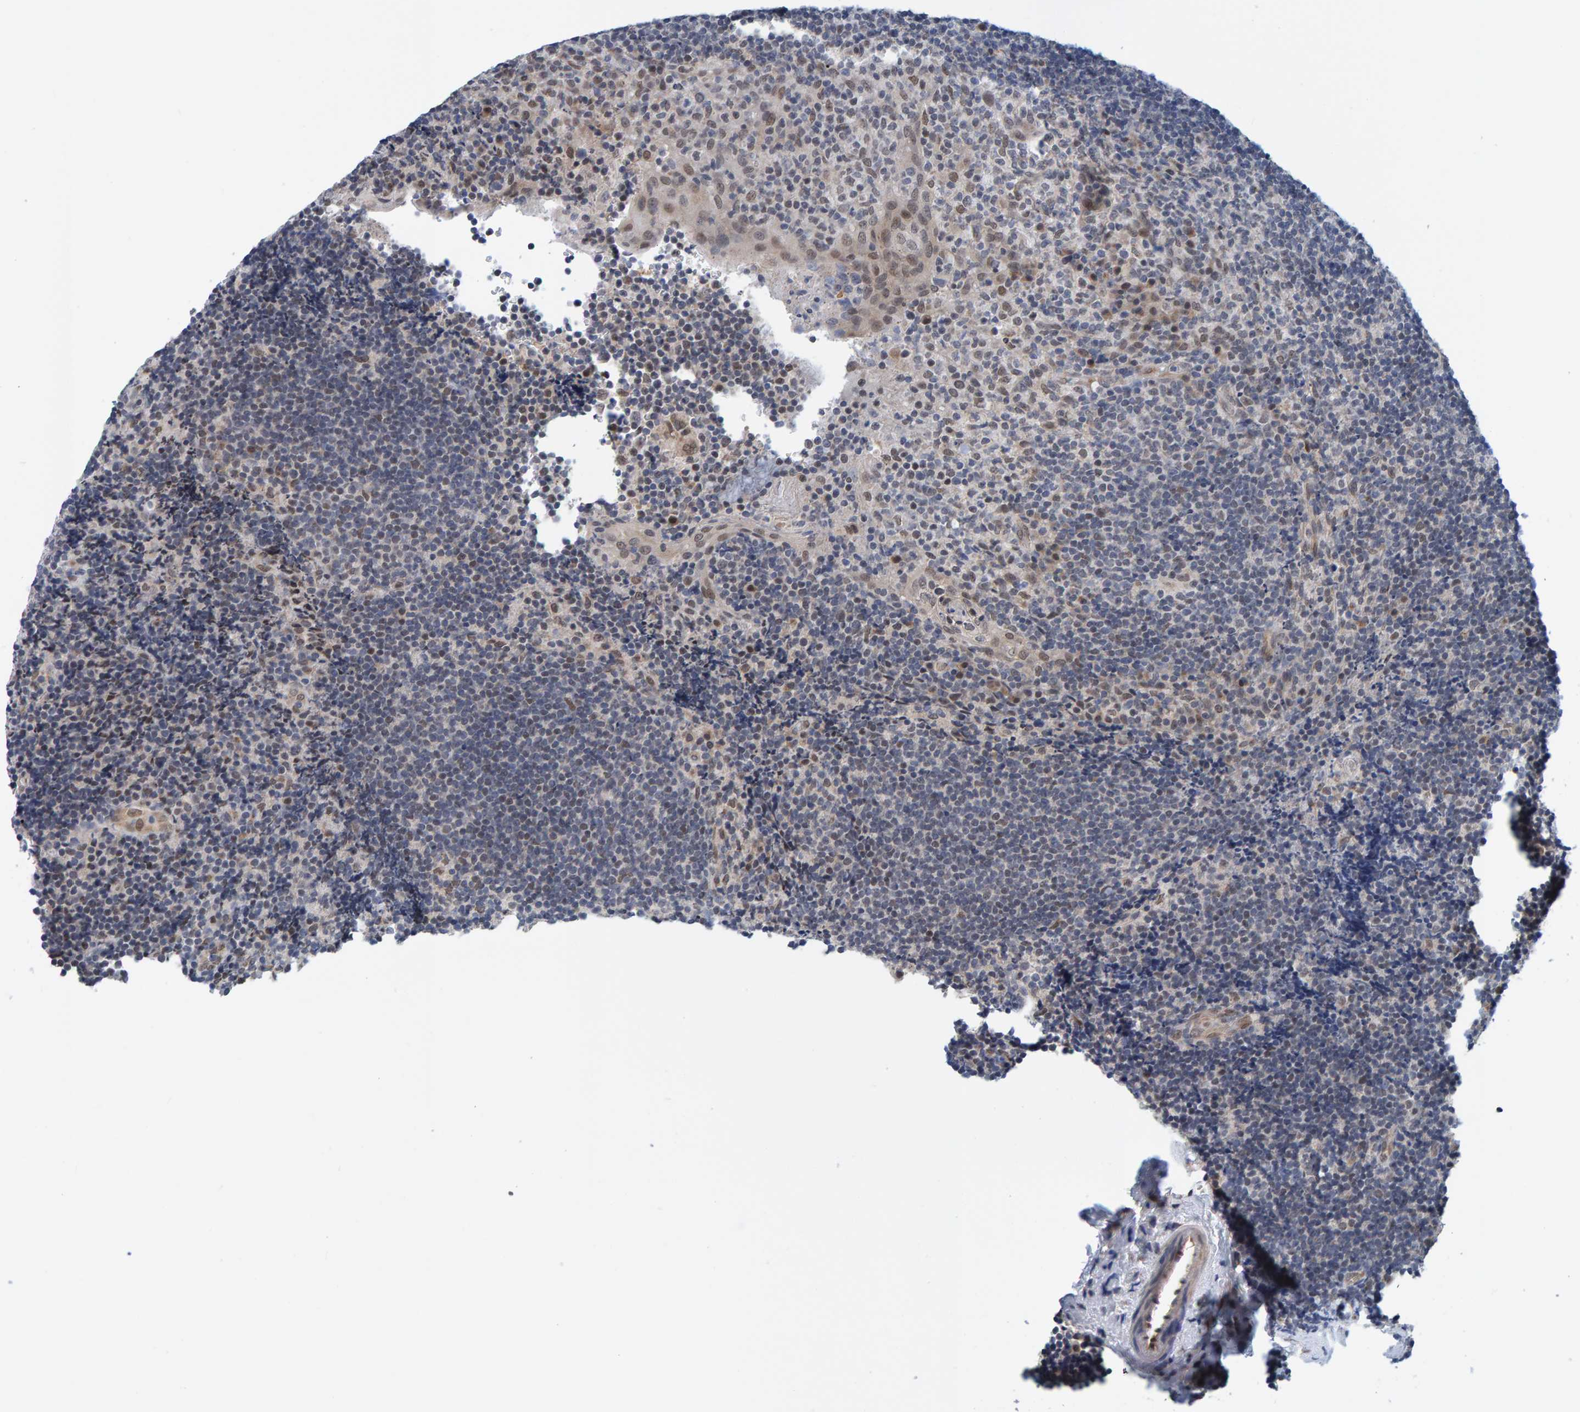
{"staining": {"intensity": "negative", "quantity": "none", "location": "none"}, "tissue": "lymphoma", "cell_type": "Tumor cells", "image_type": "cancer", "snomed": [{"axis": "morphology", "description": "Malignant lymphoma, non-Hodgkin's type, High grade"}, {"axis": "topography", "description": "Tonsil"}], "caption": "Immunohistochemistry (IHC) photomicrograph of malignant lymphoma, non-Hodgkin's type (high-grade) stained for a protein (brown), which demonstrates no positivity in tumor cells.", "gene": "SCRN2", "patient": {"sex": "female", "age": 36}}